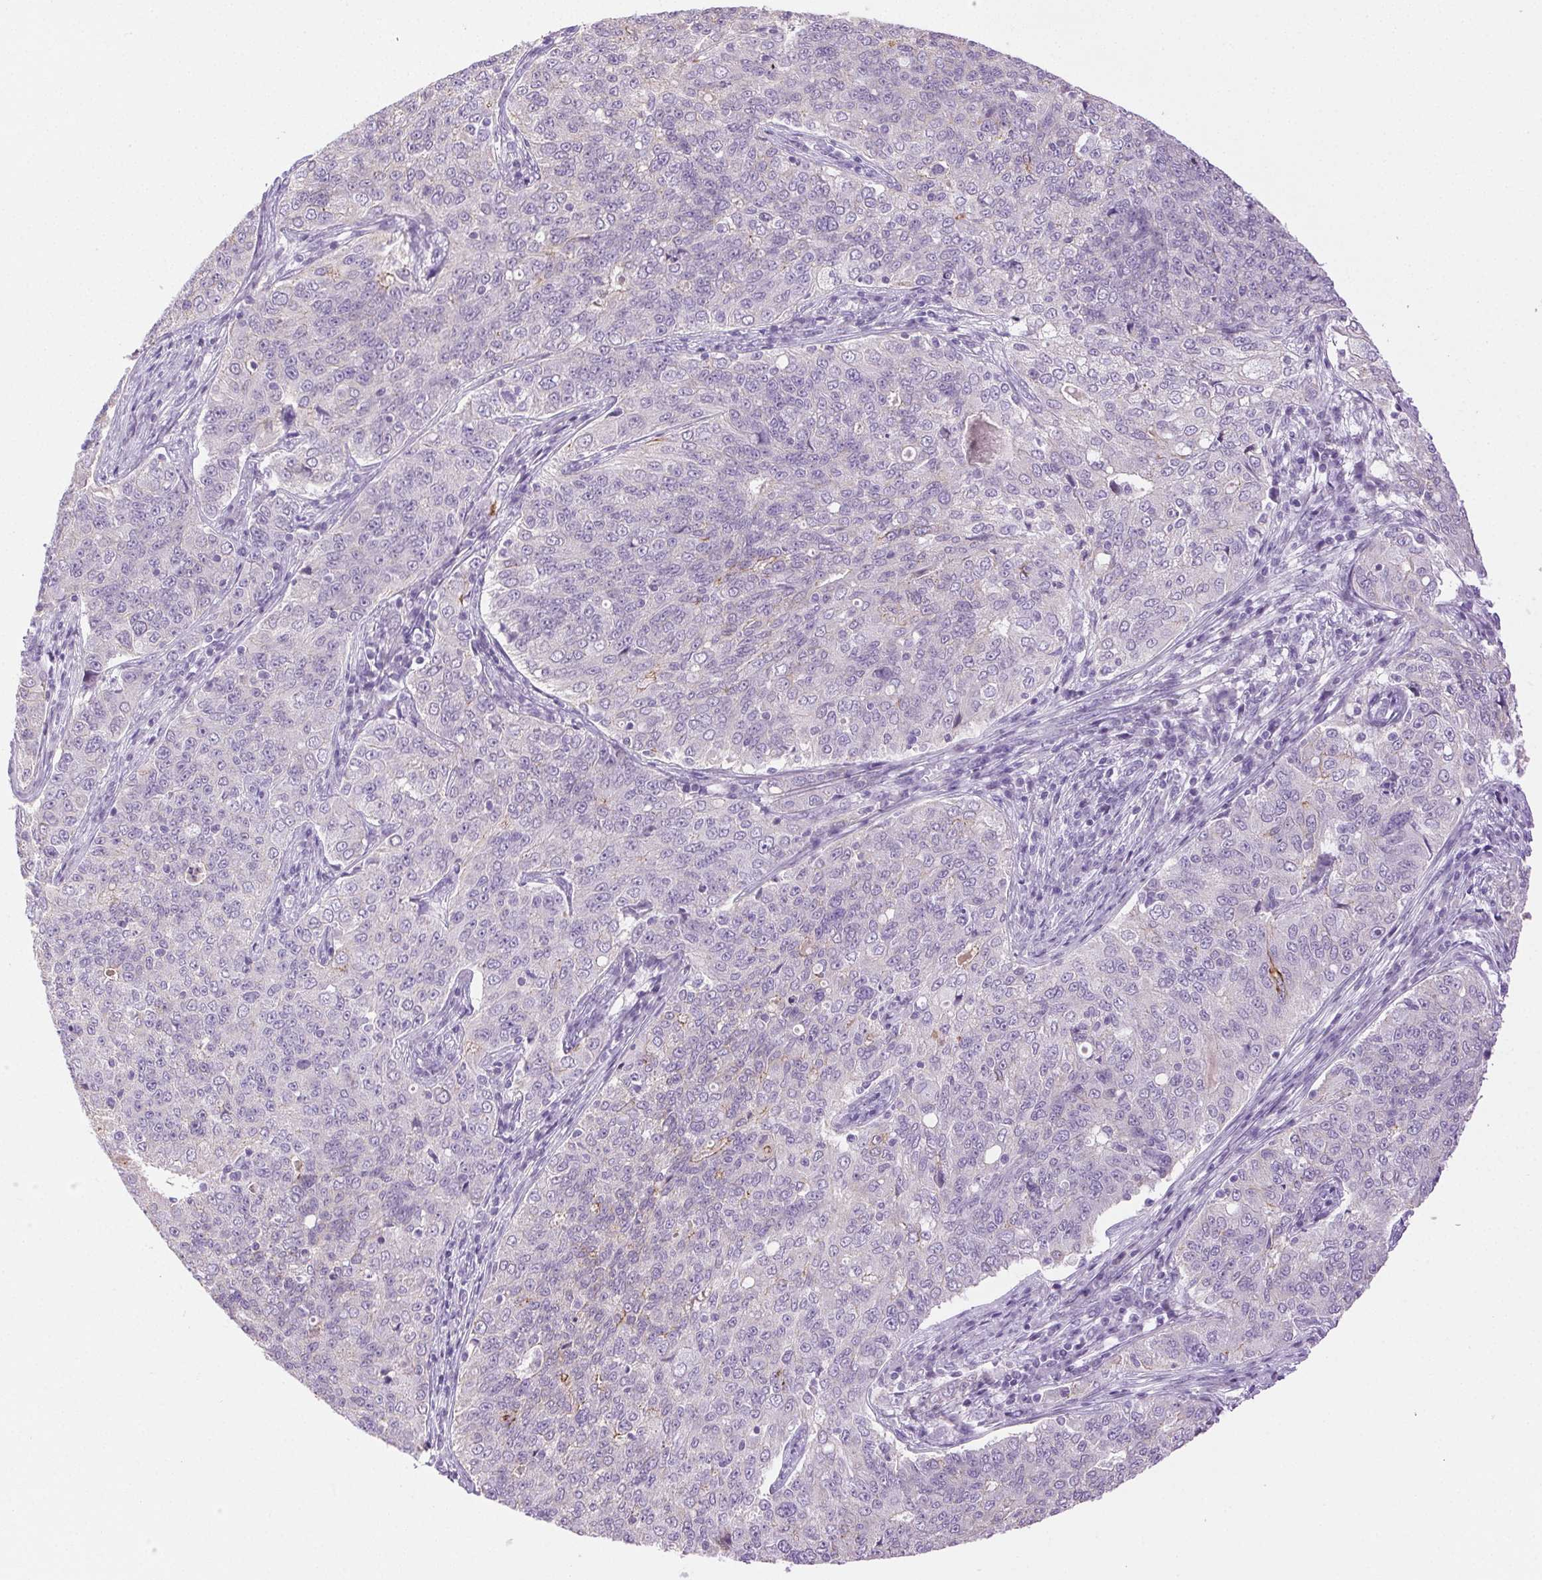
{"staining": {"intensity": "negative", "quantity": "none", "location": "none"}, "tissue": "endometrial cancer", "cell_type": "Tumor cells", "image_type": "cancer", "snomed": [{"axis": "morphology", "description": "Adenocarcinoma, NOS"}, {"axis": "topography", "description": "Endometrium"}], "caption": "IHC of human endometrial cancer exhibits no positivity in tumor cells.", "gene": "CLDN10", "patient": {"sex": "female", "age": 43}}